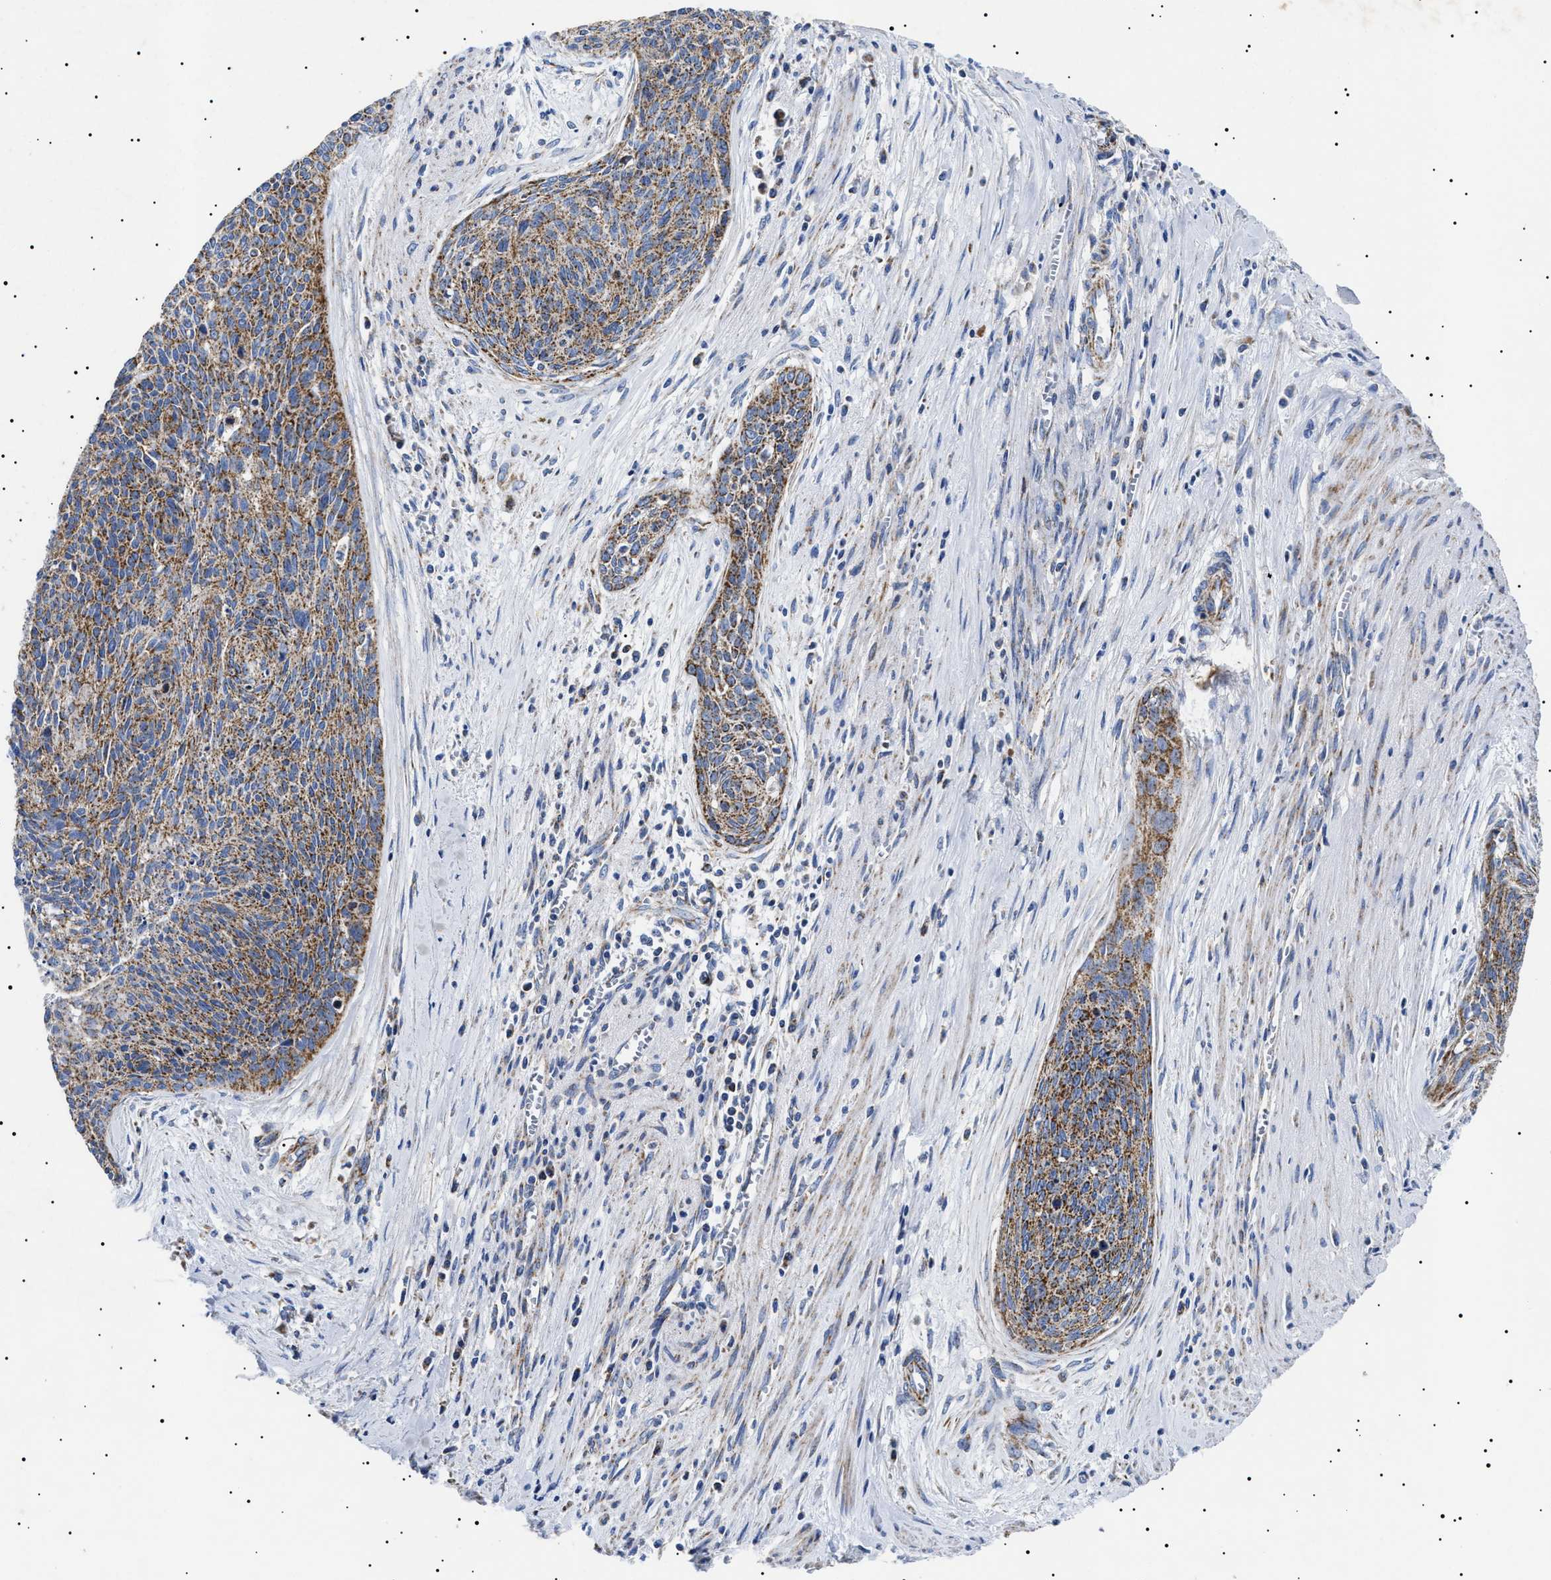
{"staining": {"intensity": "strong", "quantity": ">75%", "location": "cytoplasmic/membranous"}, "tissue": "cervical cancer", "cell_type": "Tumor cells", "image_type": "cancer", "snomed": [{"axis": "morphology", "description": "Squamous cell carcinoma, NOS"}, {"axis": "topography", "description": "Cervix"}], "caption": "Tumor cells display strong cytoplasmic/membranous expression in approximately >75% of cells in cervical cancer (squamous cell carcinoma).", "gene": "CHRDL2", "patient": {"sex": "female", "age": 55}}